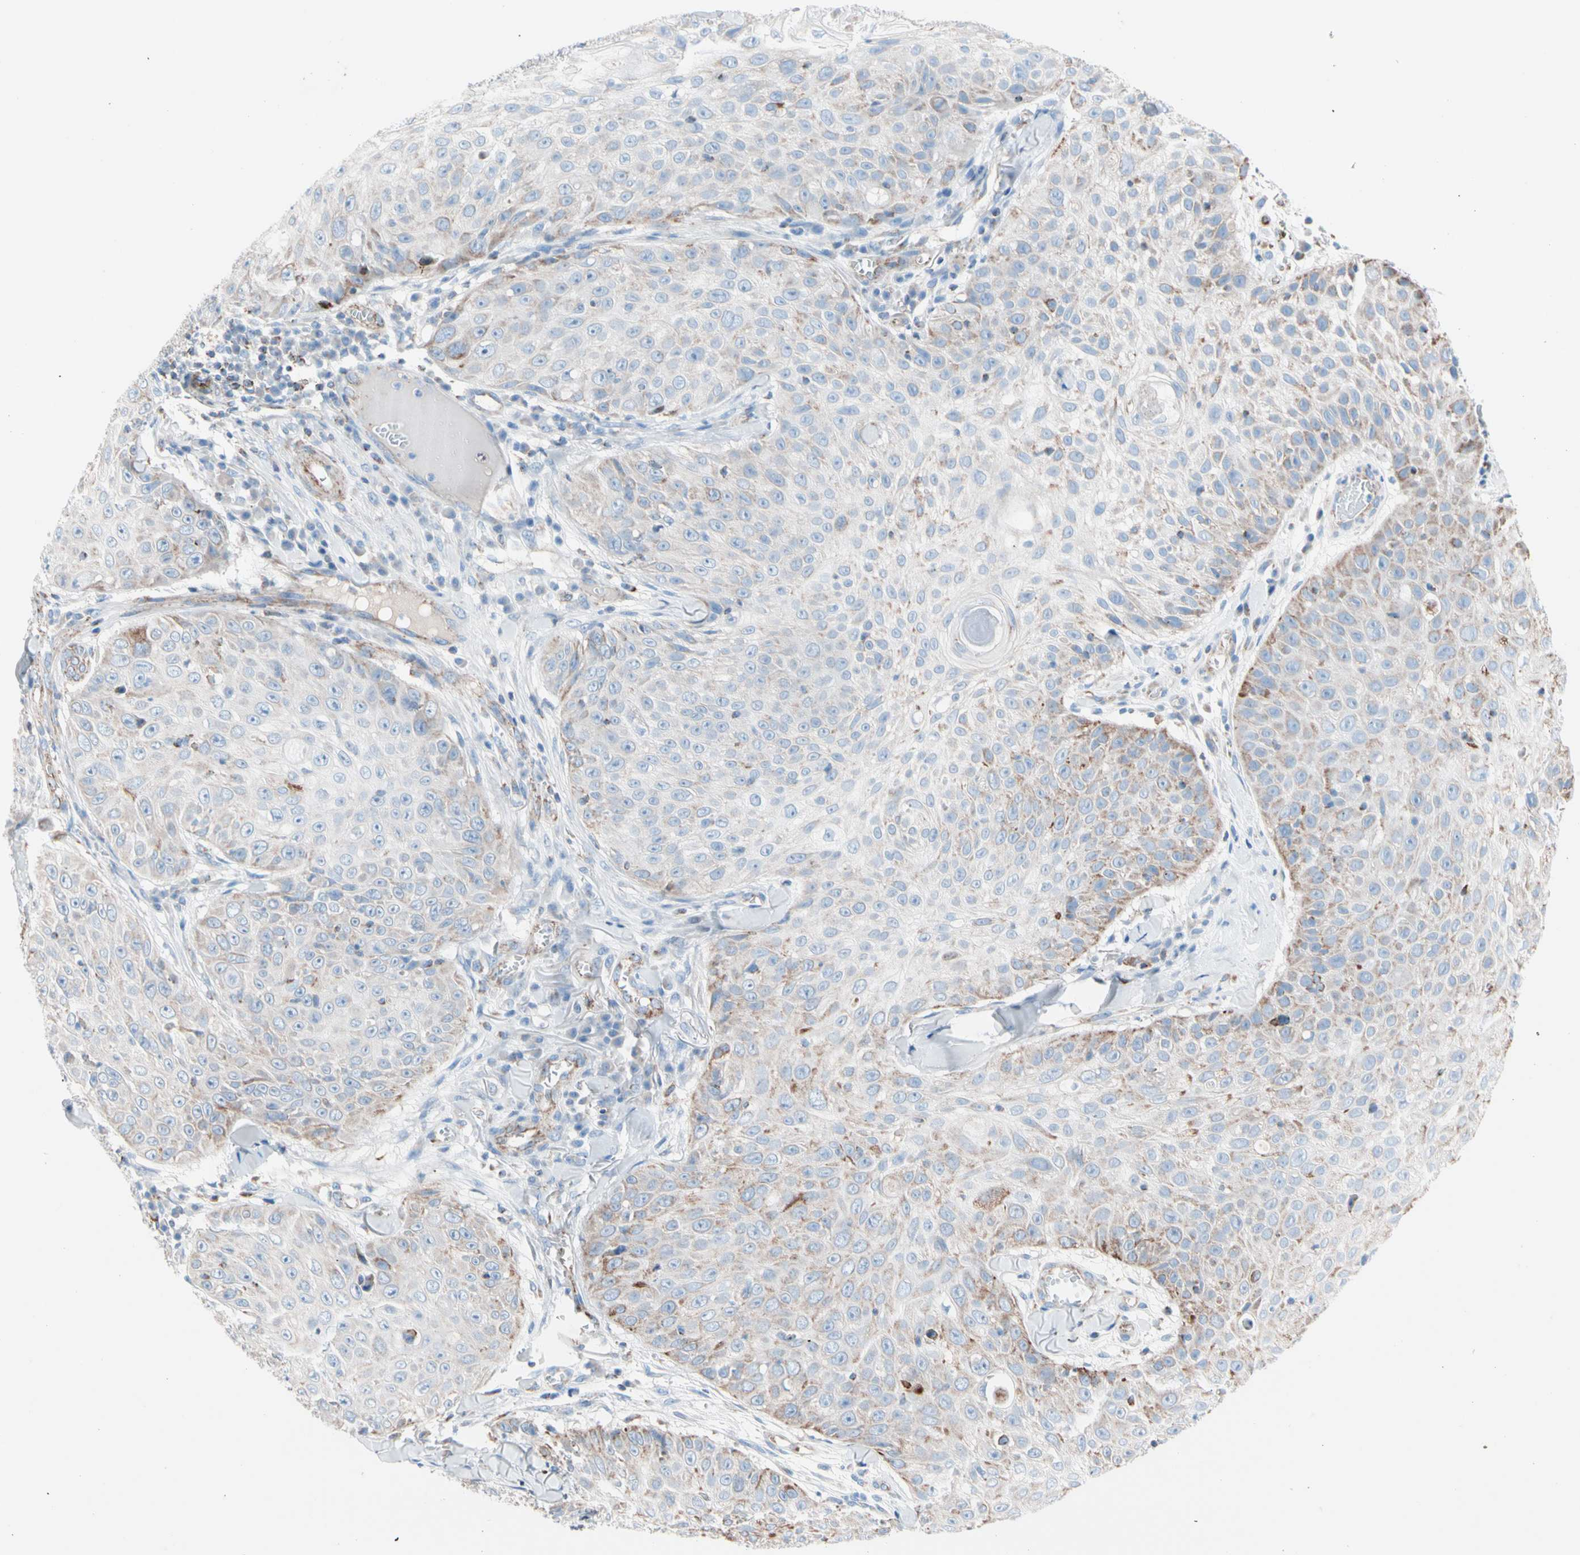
{"staining": {"intensity": "strong", "quantity": "<25%", "location": "cytoplasmic/membranous"}, "tissue": "skin cancer", "cell_type": "Tumor cells", "image_type": "cancer", "snomed": [{"axis": "morphology", "description": "Squamous cell carcinoma, NOS"}, {"axis": "topography", "description": "Skin"}], "caption": "High-magnification brightfield microscopy of skin cancer (squamous cell carcinoma) stained with DAB (3,3'-diaminobenzidine) (brown) and counterstained with hematoxylin (blue). tumor cells exhibit strong cytoplasmic/membranous positivity is seen in approximately<25% of cells. (DAB (3,3'-diaminobenzidine) = brown stain, brightfield microscopy at high magnification).", "gene": "HK1", "patient": {"sex": "male", "age": 86}}